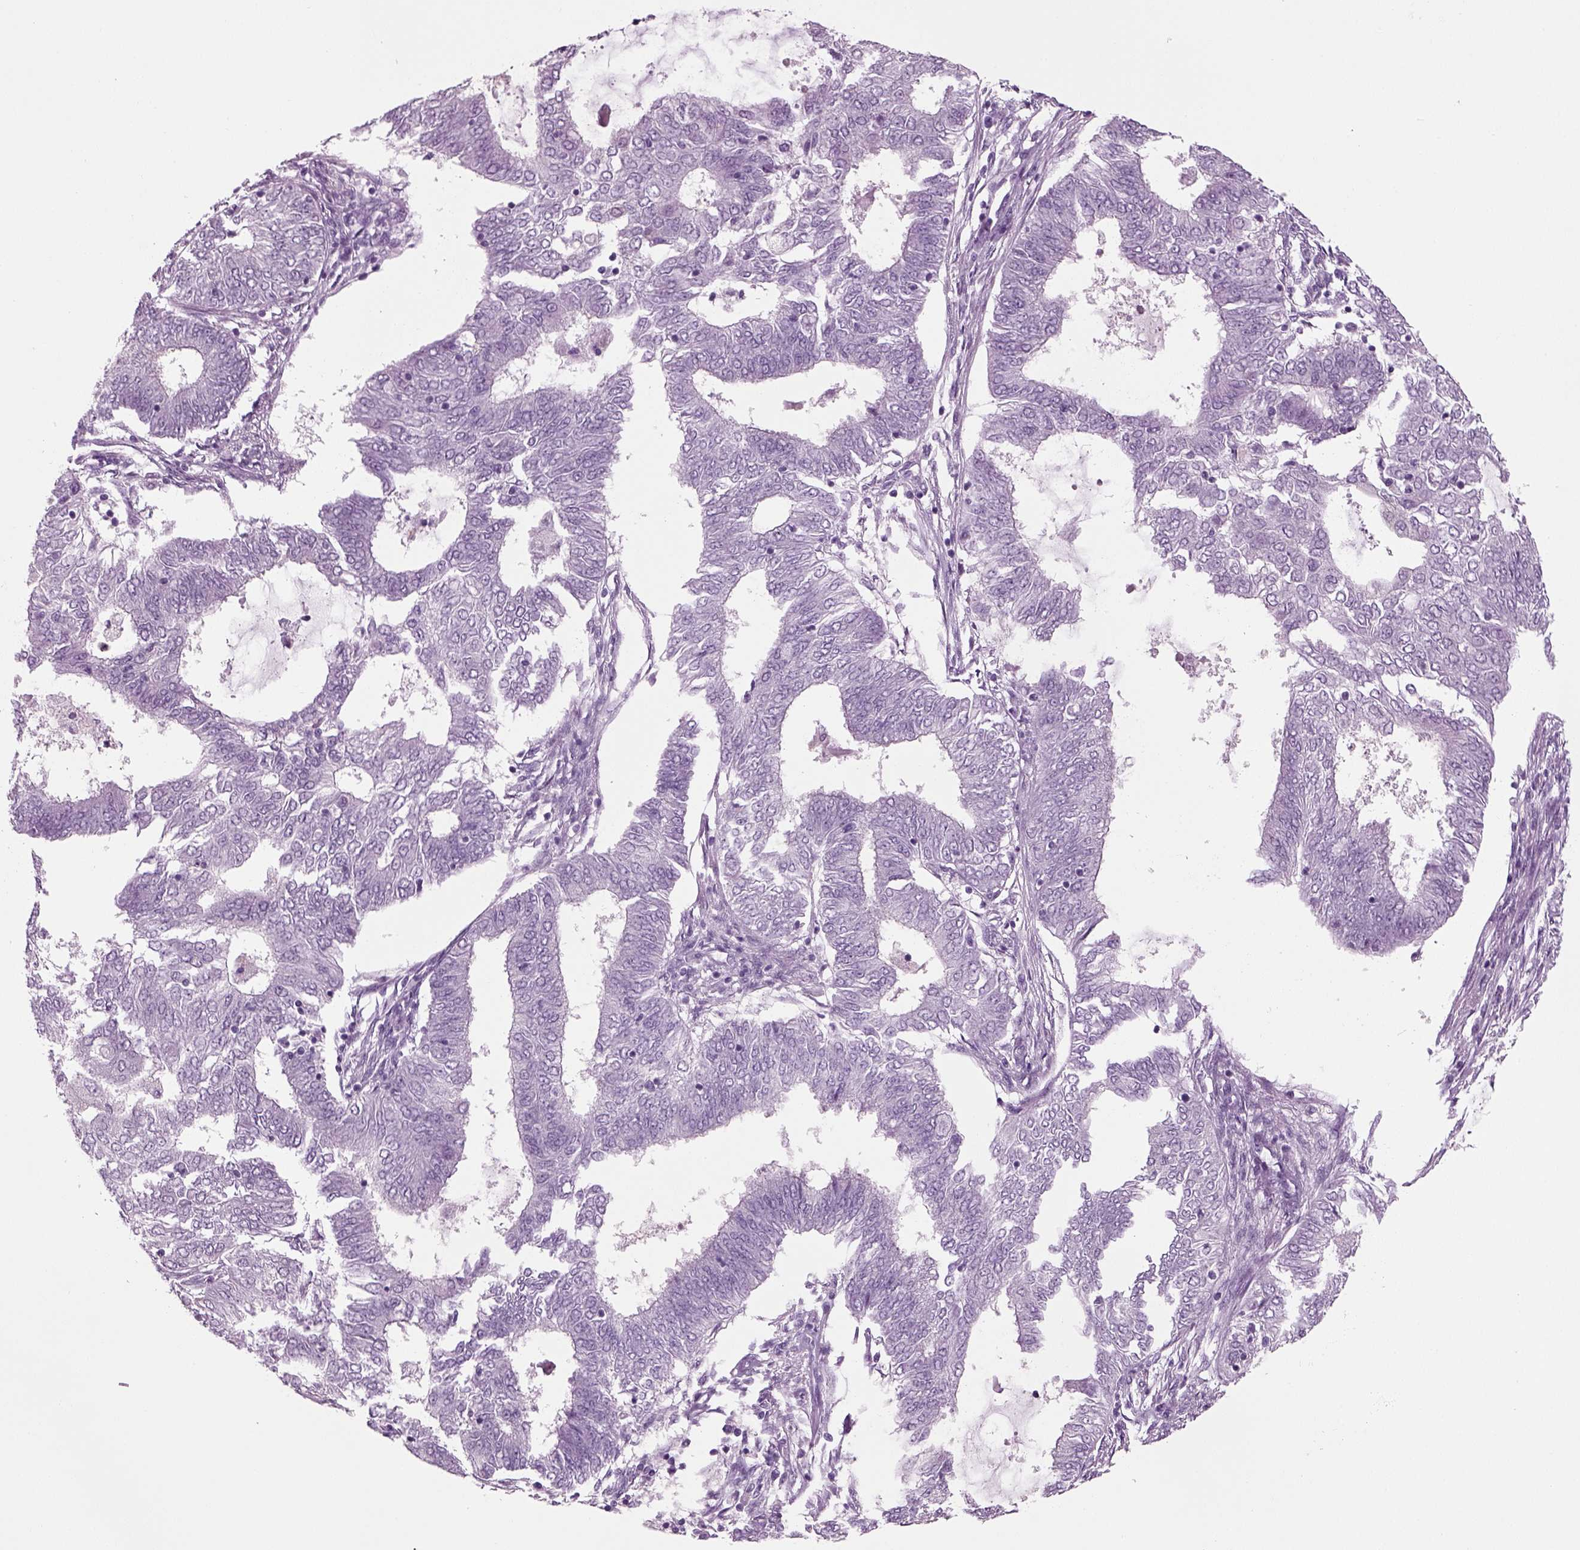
{"staining": {"intensity": "negative", "quantity": "none", "location": "none"}, "tissue": "endometrial cancer", "cell_type": "Tumor cells", "image_type": "cancer", "snomed": [{"axis": "morphology", "description": "Adenocarcinoma, NOS"}, {"axis": "topography", "description": "Endometrium"}], "caption": "Adenocarcinoma (endometrial) was stained to show a protein in brown. There is no significant positivity in tumor cells.", "gene": "CRABP1", "patient": {"sex": "female", "age": 62}}